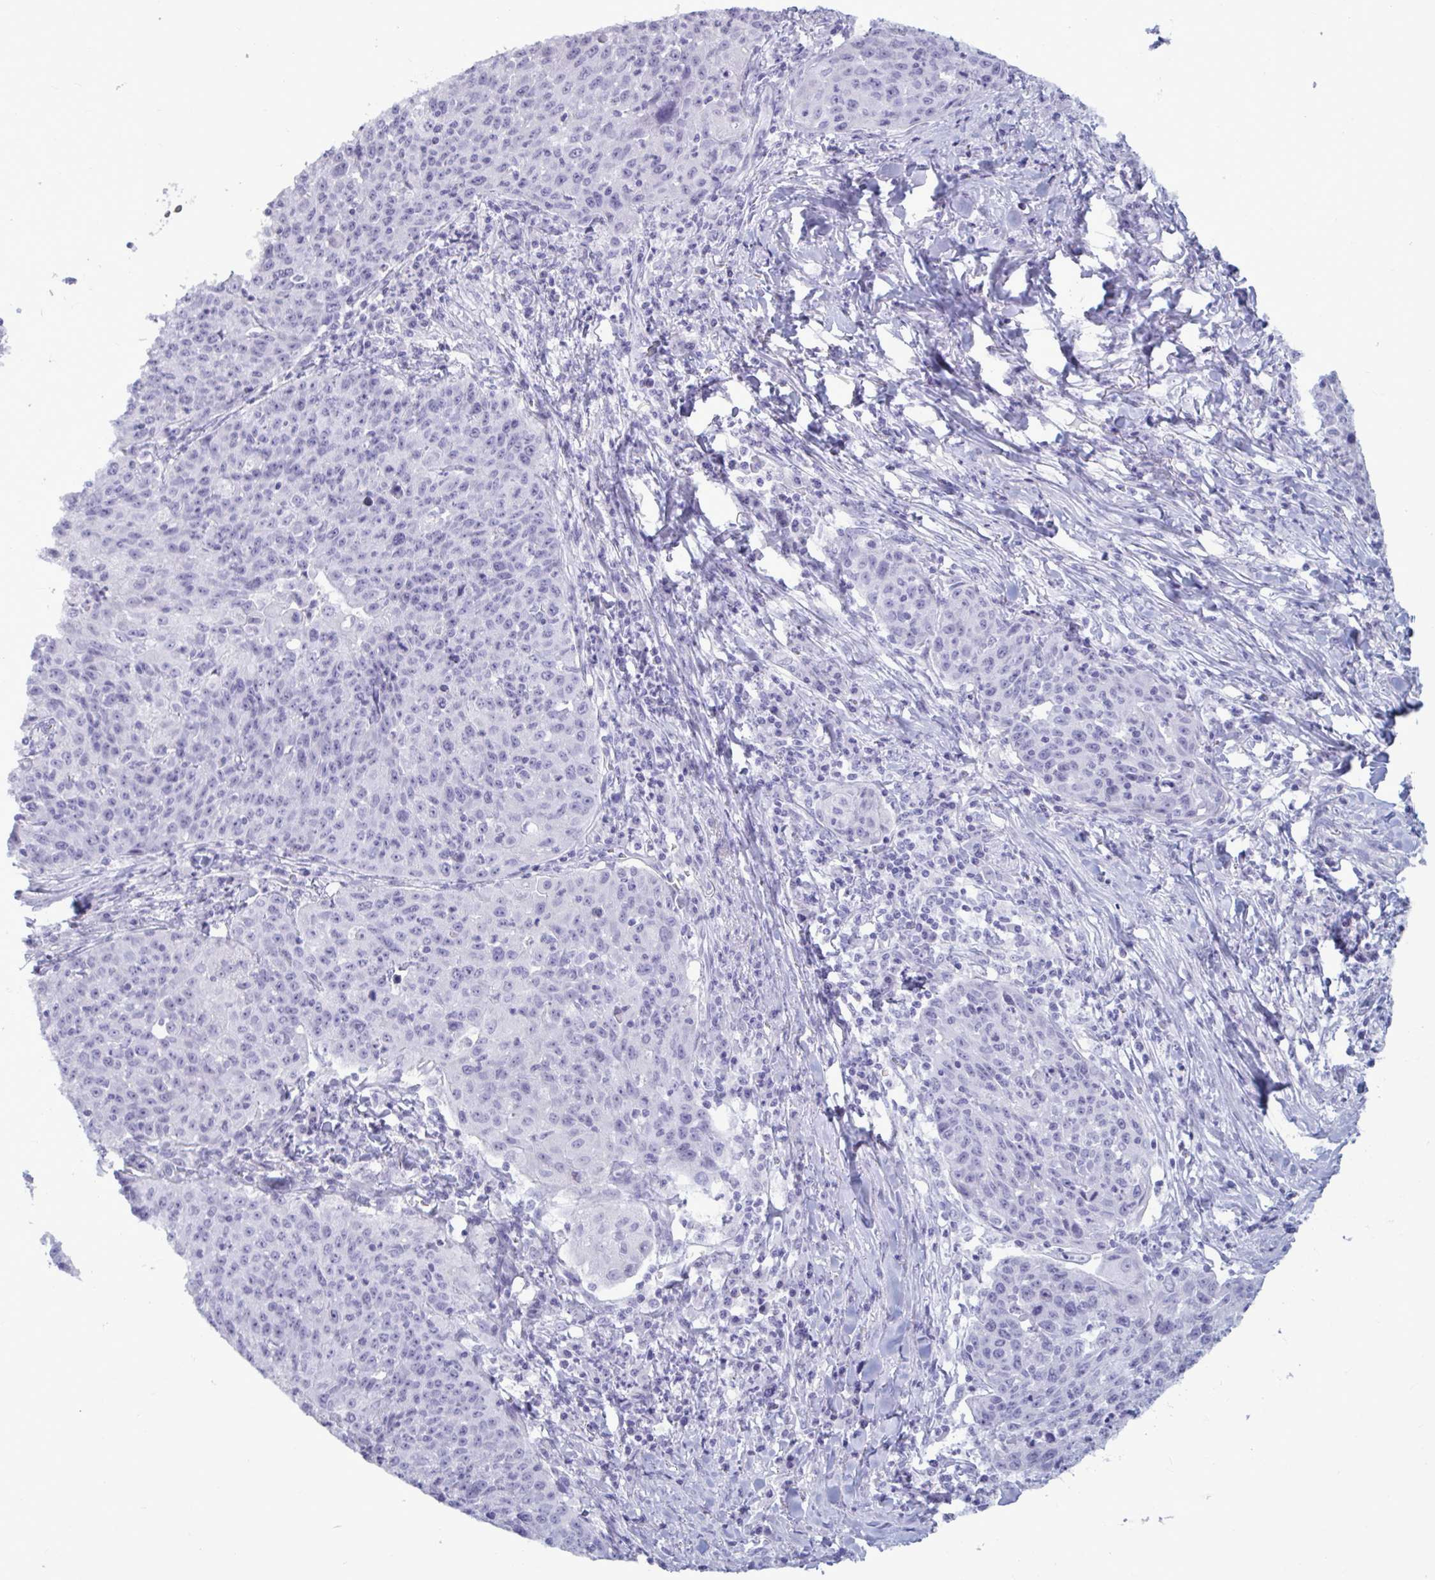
{"staining": {"intensity": "negative", "quantity": "none", "location": "none"}, "tissue": "lung cancer", "cell_type": "Tumor cells", "image_type": "cancer", "snomed": [{"axis": "morphology", "description": "Squamous cell carcinoma, NOS"}, {"axis": "morphology", "description": "Squamous cell carcinoma, metastatic, NOS"}, {"axis": "topography", "description": "Bronchus"}, {"axis": "topography", "description": "Lung"}], "caption": "An IHC photomicrograph of squamous cell carcinoma (lung) is shown. There is no staining in tumor cells of squamous cell carcinoma (lung).", "gene": "BBS10", "patient": {"sex": "male", "age": 62}}